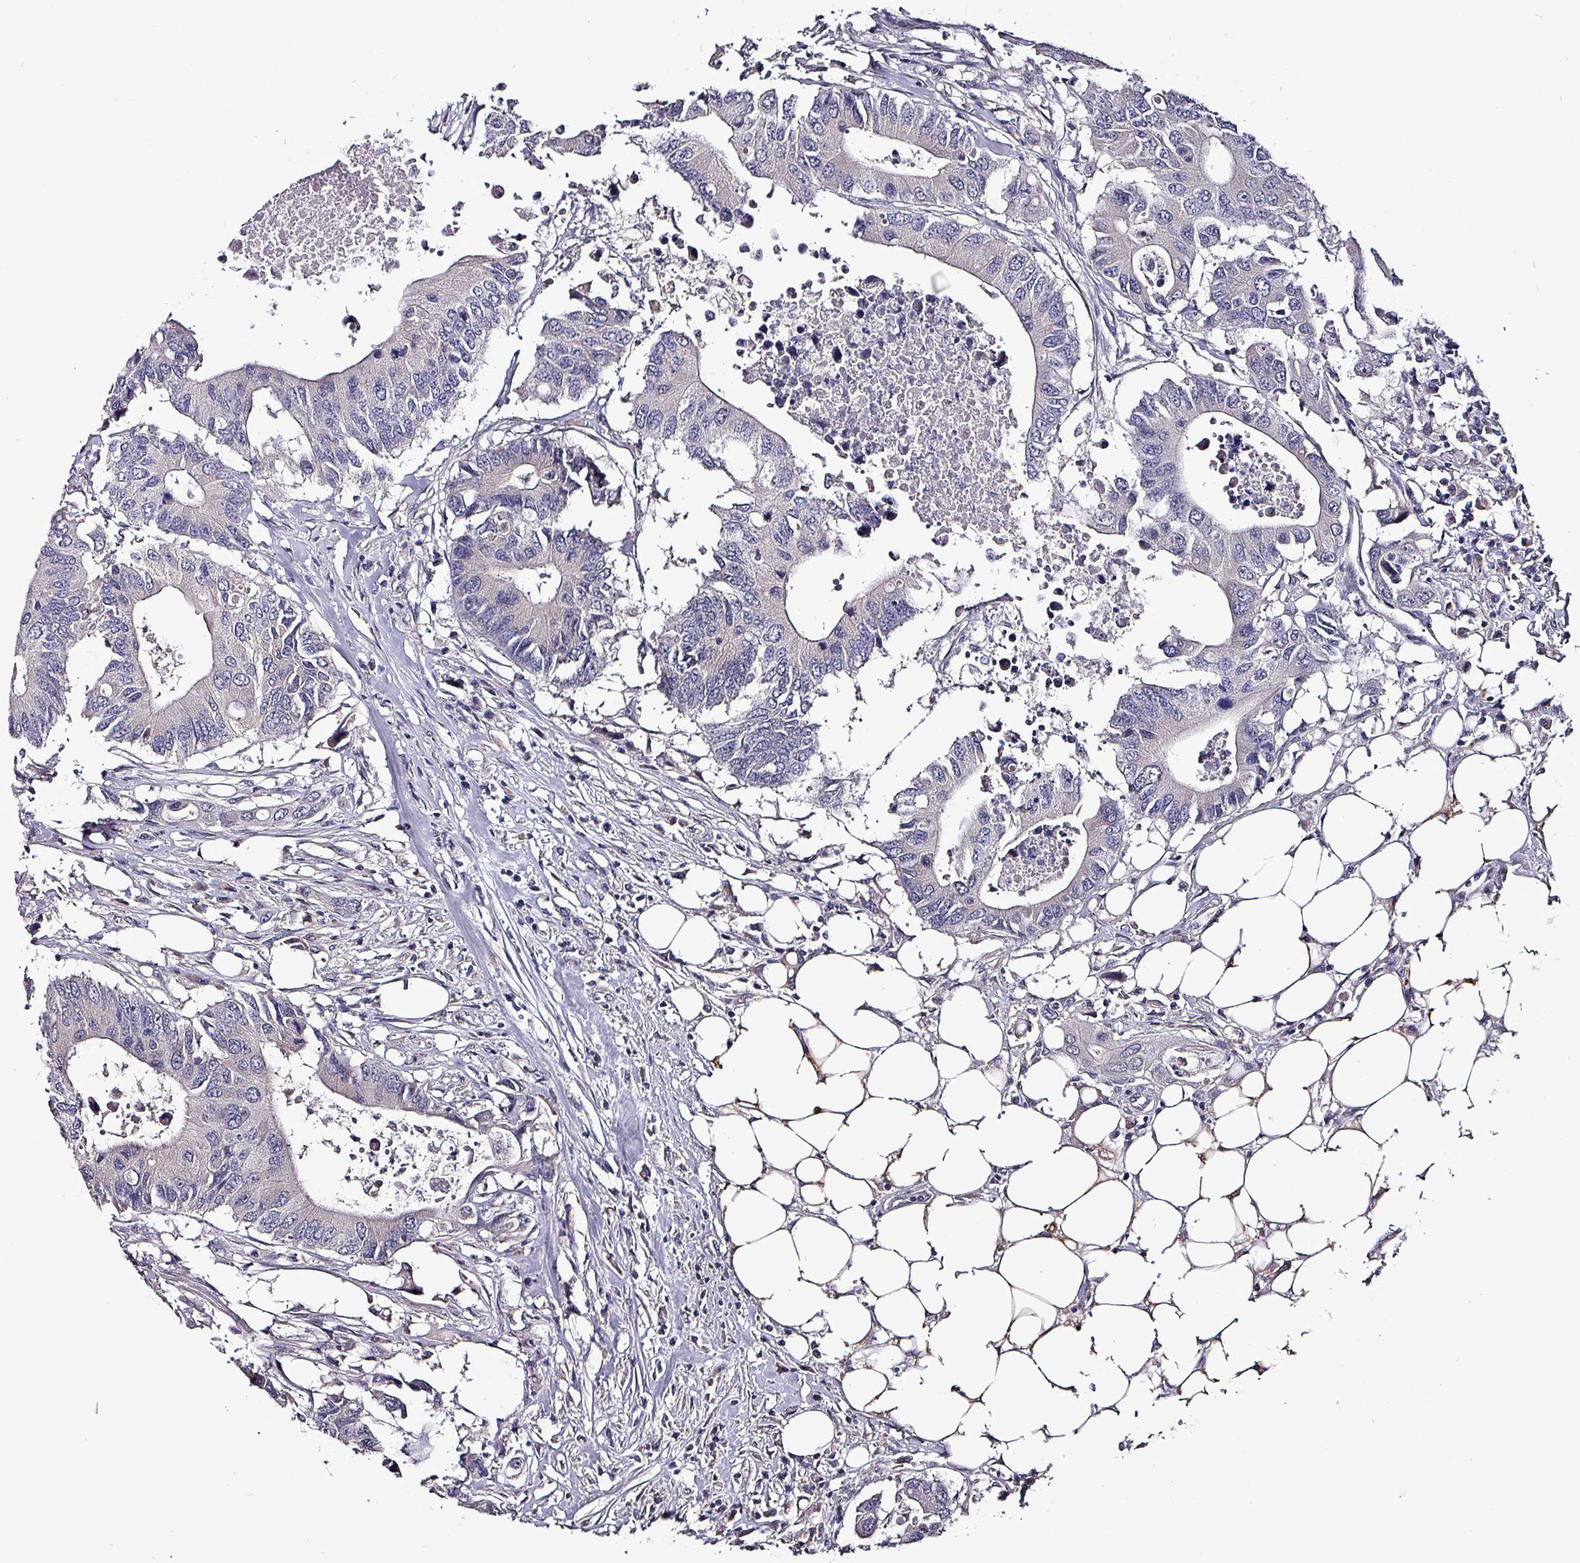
{"staining": {"intensity": "negative", "quantity": "none", "location": "none"}, "tissue": "colorectal cancer", "cell_type": "Tumor cells", "image_type": "cancer", "snomed": [{"axis": "morphology", "description": "Adenocarcinoma, NOS"}, {"axis": "topography", "description": "Colon"}], "caption": "High magnification brightfield microscopy of adenocarcinoma (colorectal) stained with DAB (3,3'-diaminobenzidine) (brown) and counterstained with hematoxylin (blue): tumor cells show no significant positivity. (Immunohistochemistry (ihc), brightfield microscopy, high magnification).", "gene": "GRAPL", "patient": {"sex": "male", "age": 71}}